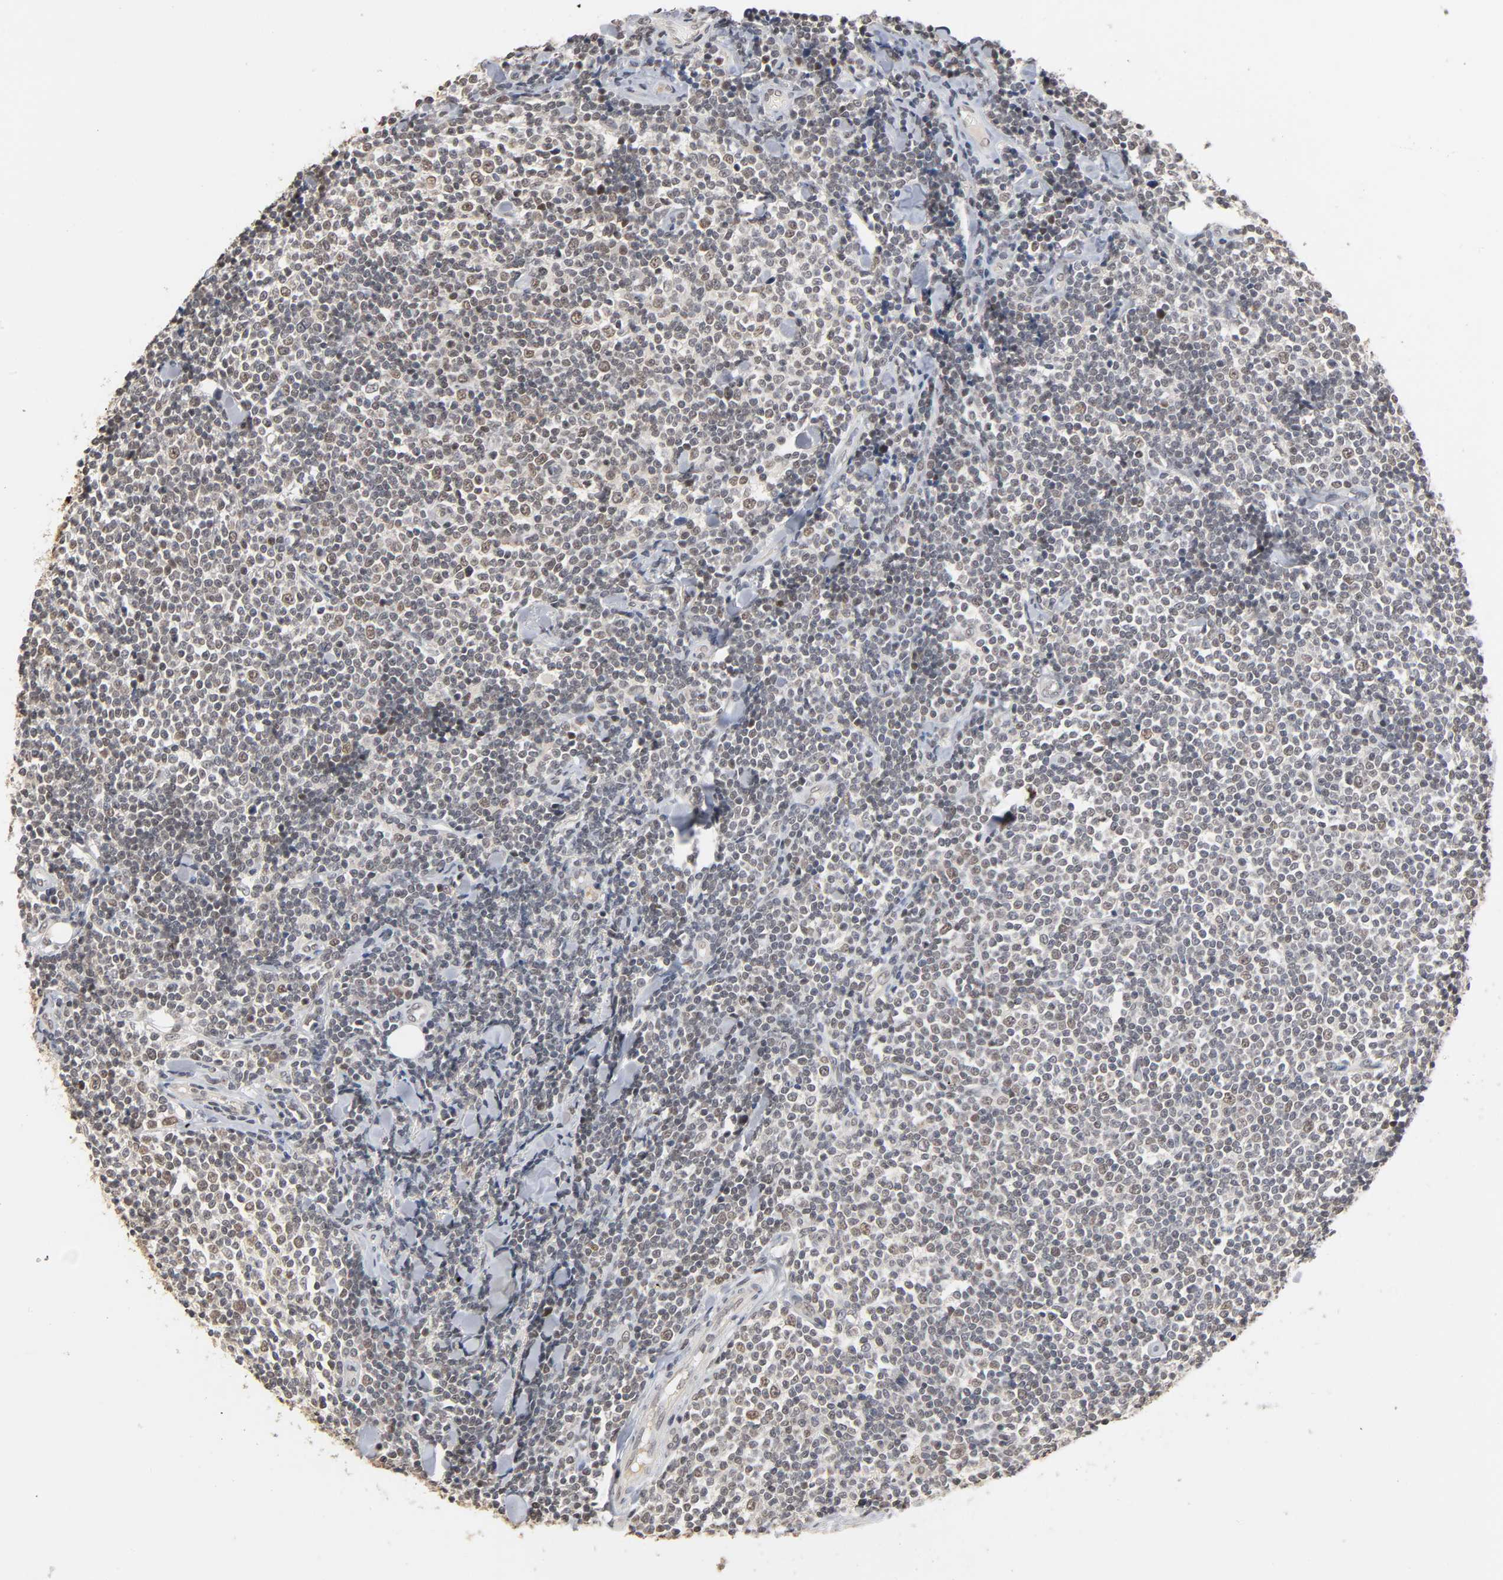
{"staining": {"intensity": "weak", "quantity": "25%-75%", "location": "nuclear"}, "tissue": "lymphoma", "cell_type": "Tumor cells", "image_type": "cancer", "snomed": [{"axis": "morphology", "description": "Malignant lymphoma, non-Hodgkin's type, Low grade"}, {"axis": "topography", "description": "Soft tissue"}], "caption": "IHC of lymphoma demonstrates low levels of weak nuclear staining in about 25%-75% of tumor cells.", "gene": "HTR1E", "patient": {"sex": "male", "age": 92}}